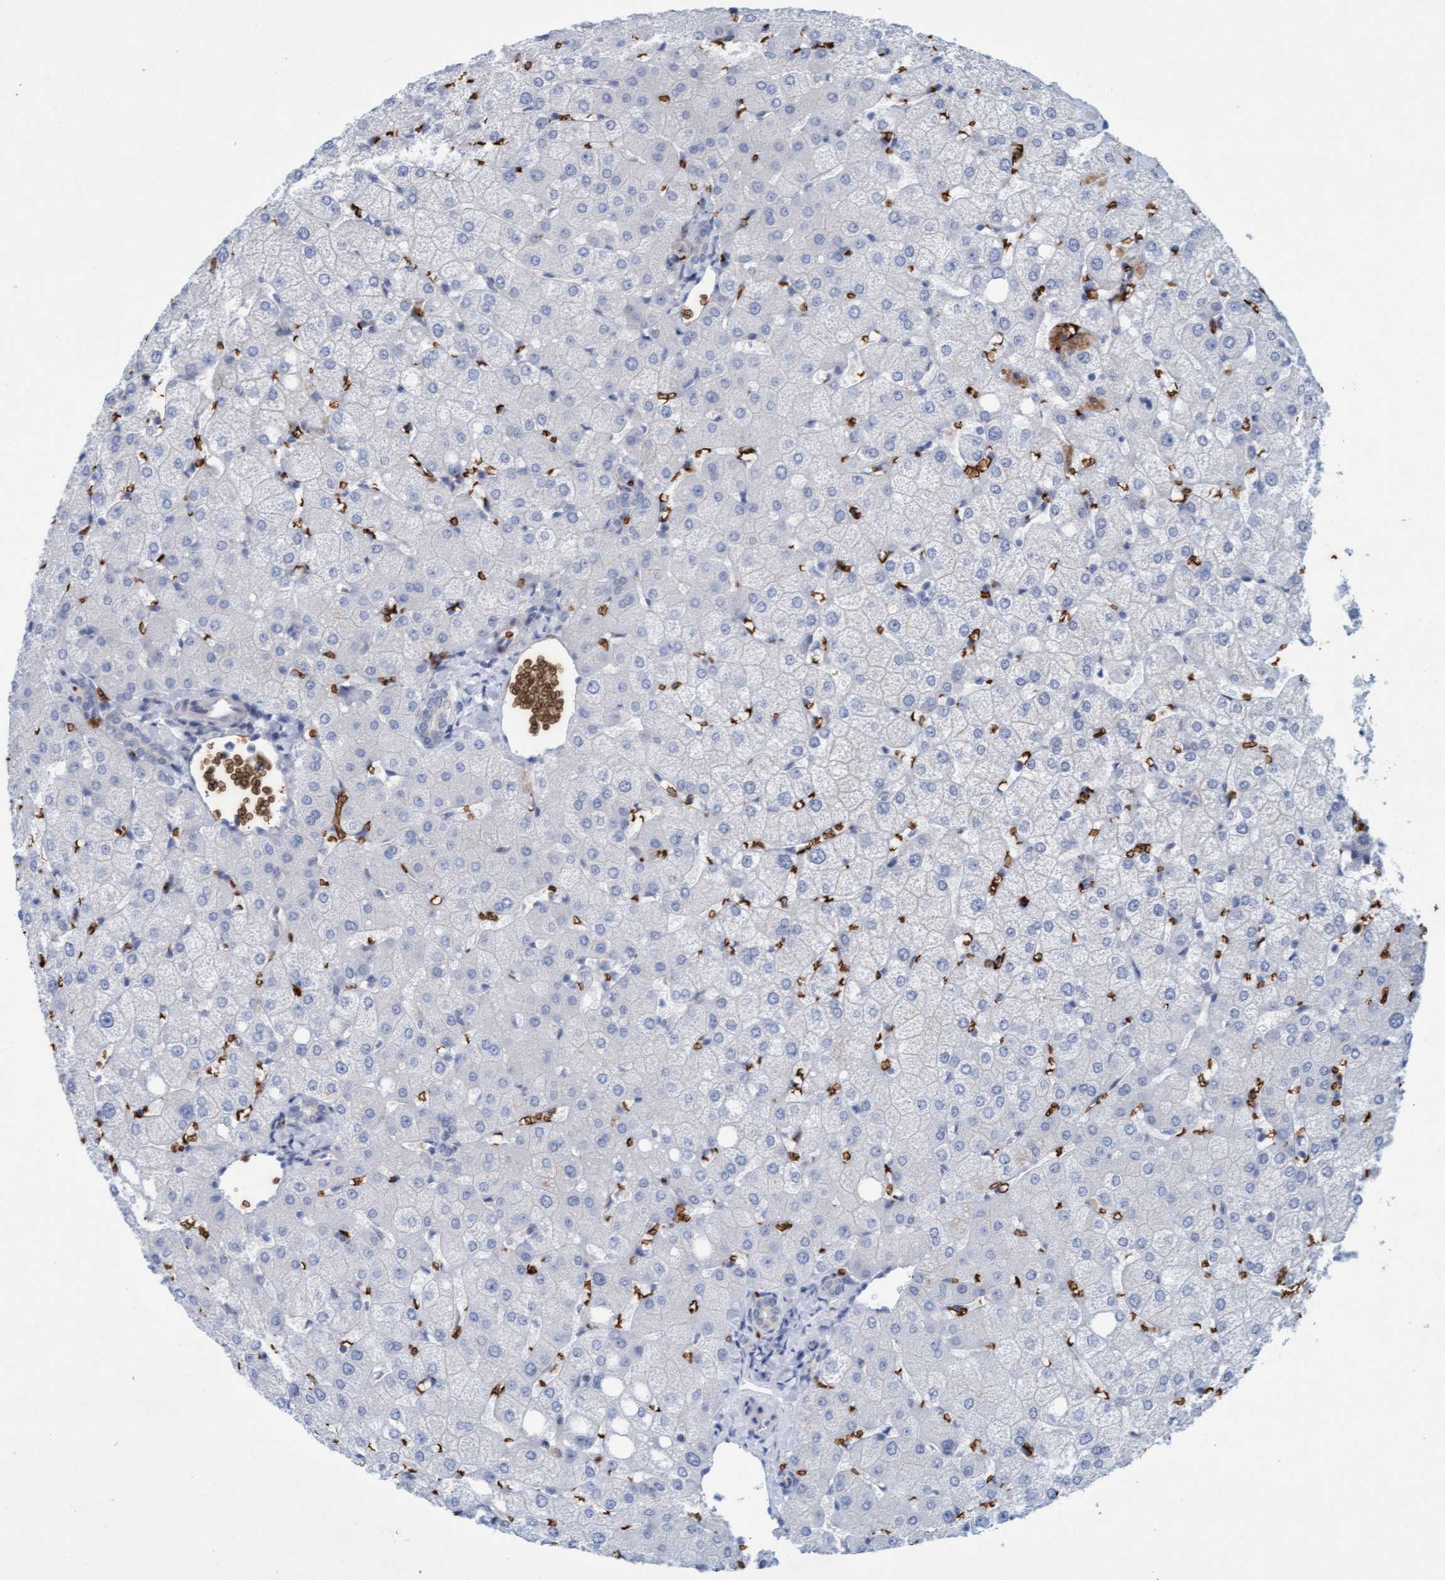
{"staining": {"intensity": "negative", "quantity": "none", "location": "none"}, "tissue": "liver", "cell_type": "Cholangiocytes", "image_type": "normal", "snomed": [{"axis": "morphology", "description": "Normal tissue, NOS"}, {"axis": "topography", "description": "Liver"}], "caption": "This is an immunohistochemistry (IHC) photomicrograph of benign liver. There is no expression in cholangiocytes.", "gene": "SPEM2", "patient": {"sex": "female", "age": 54}}